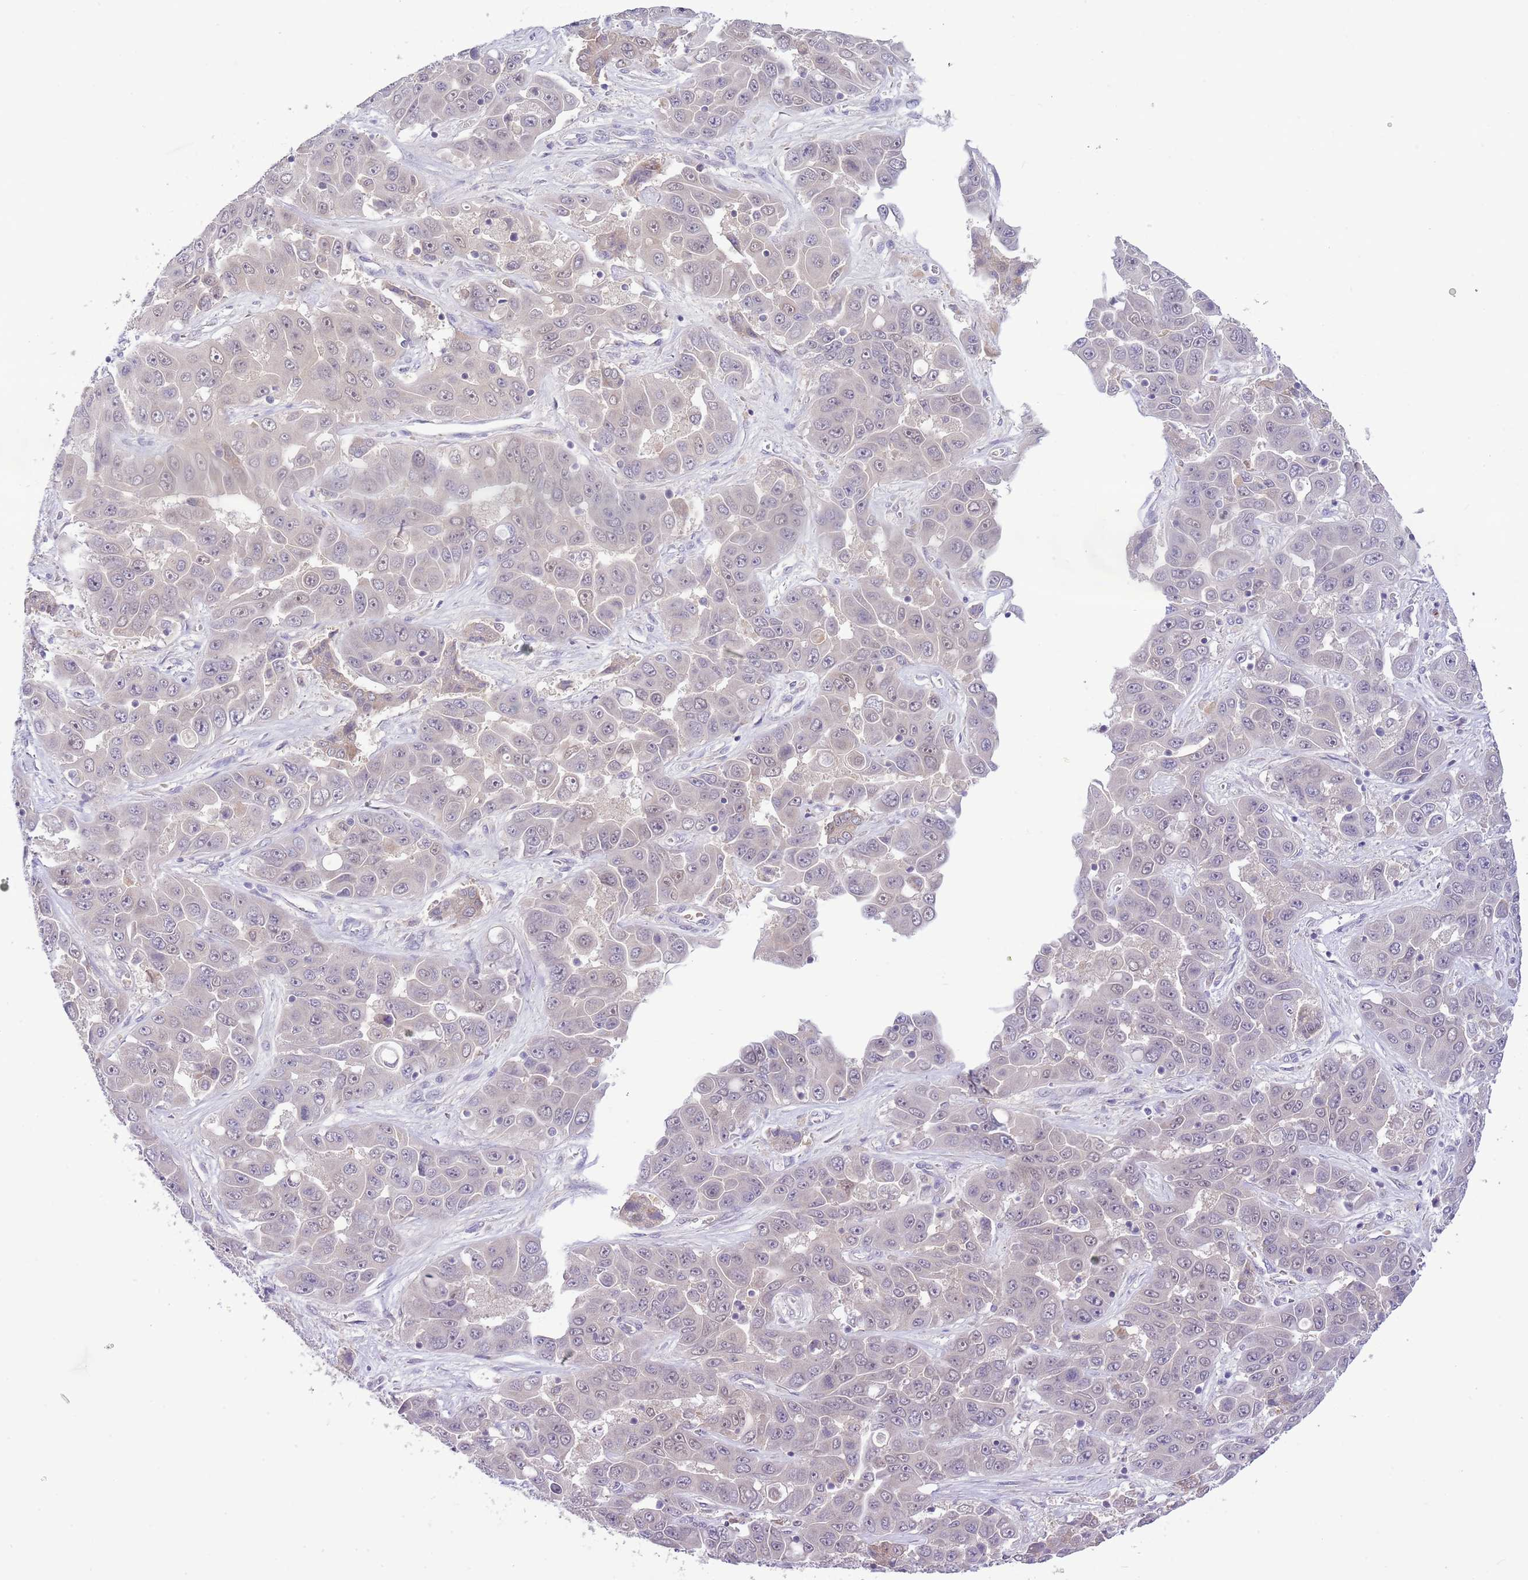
{"staining": {"intensity": "negative", "quantity": "none", "location": "none"}, "tissue": "liver cancer", "cell_type": "Tumor cells", "image_type": "cancer", "snomed": [{"axis": "morphology", "description": "Cholangiocarcinoma"}, {"axis": "topography", "description": "Liver"}], "caption": "Photomicrograph shows no protein staining in tumor cells of liver cancer tissue.", "gene": "GALK2", "patient": {"sex": "female", "age": 52}}